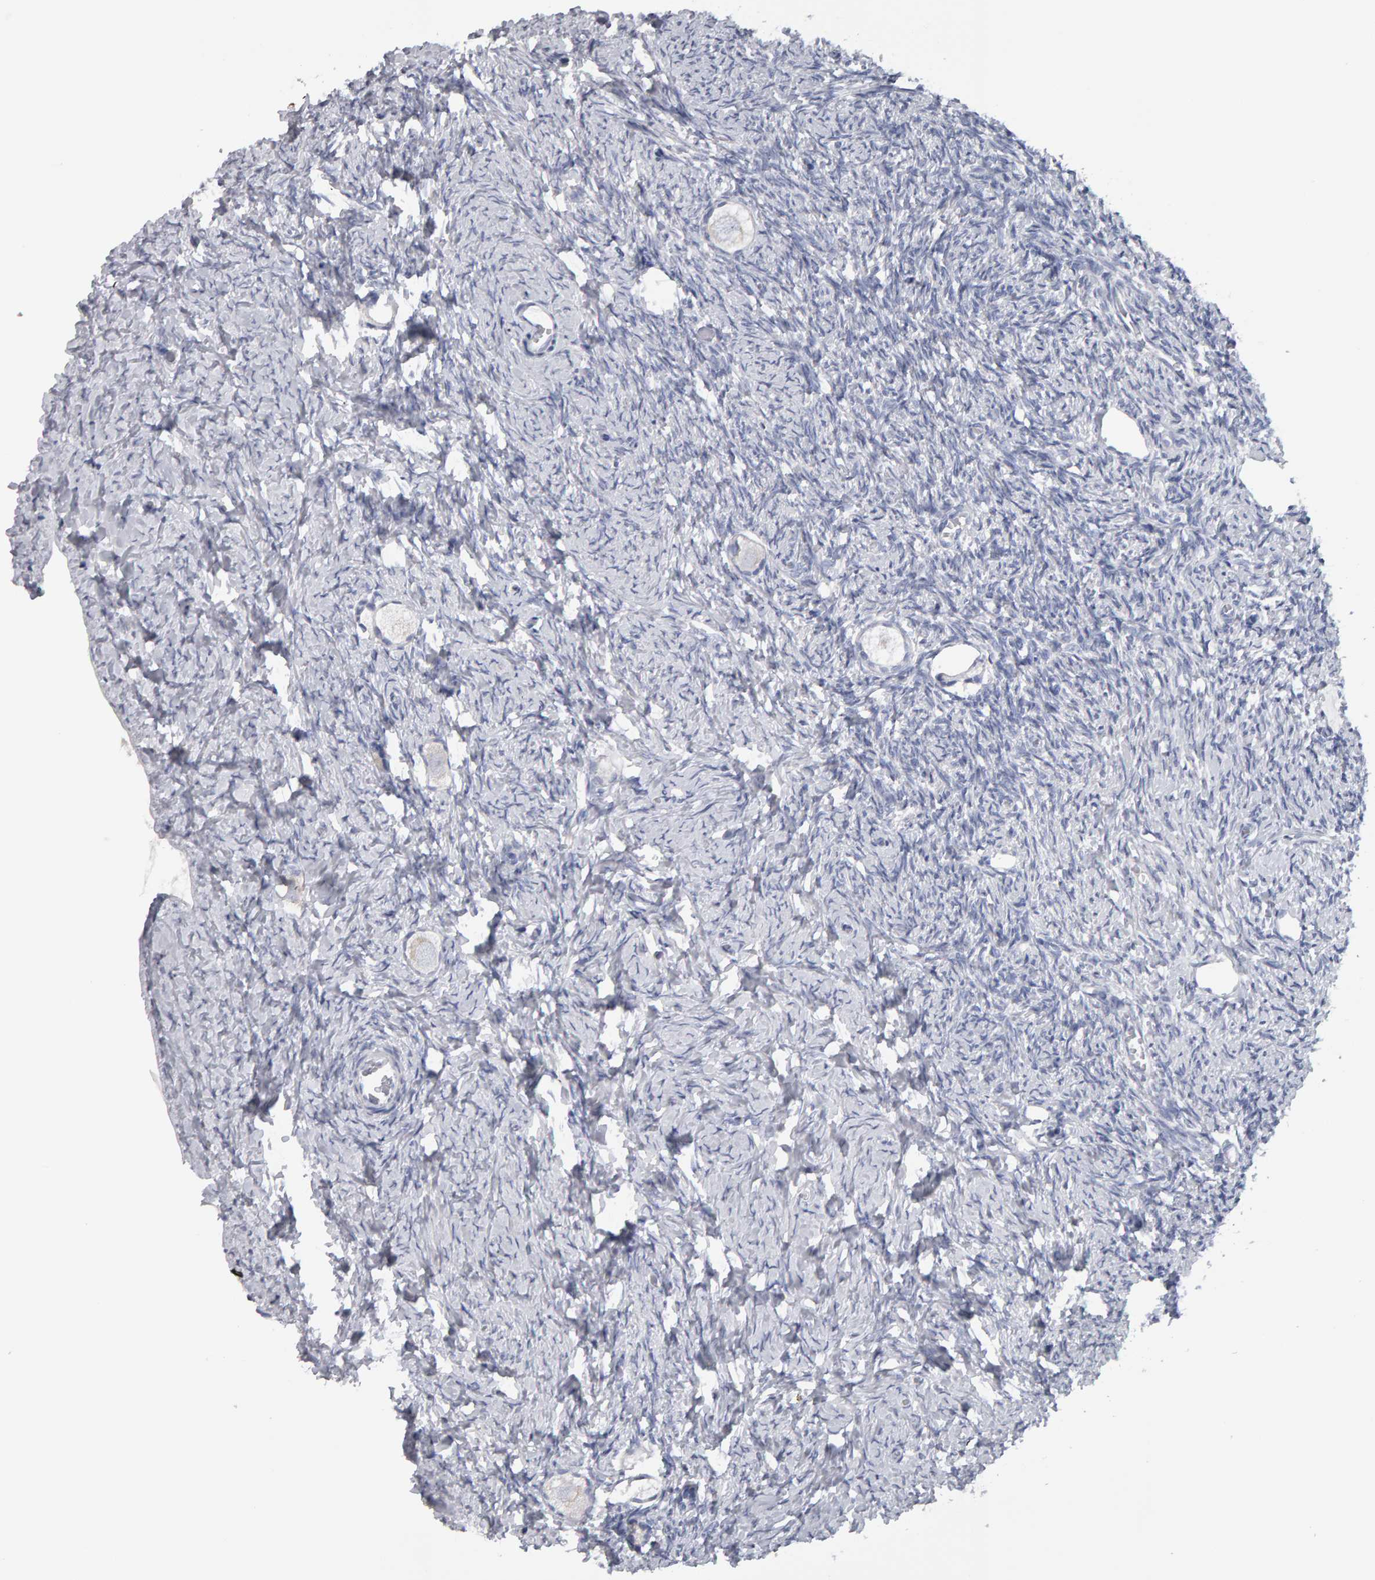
{"staining": {"intensity": "negative", "quantity": "none", "location": "none"}, "tissue": "ovary", "cell_type": "Follicle cells", "image_type": "normal", "snomed": [{"axis": "morphology", "description": "Normal tissue, NOS"}, {"axis": "topography", "description": "Ovary"}], "caption": "Micrograph shows no significant protein positivity in follicle cells of benign ovary. (Stains: DAB (3,3'-diaminobenzidine) immunohistochemistry (IHC) with hematoxylin counter stain, Microscopy: brightfield microscopy at high magnification).", "gene": "CD38", "patient": {"sex": "female", "age": 27}}